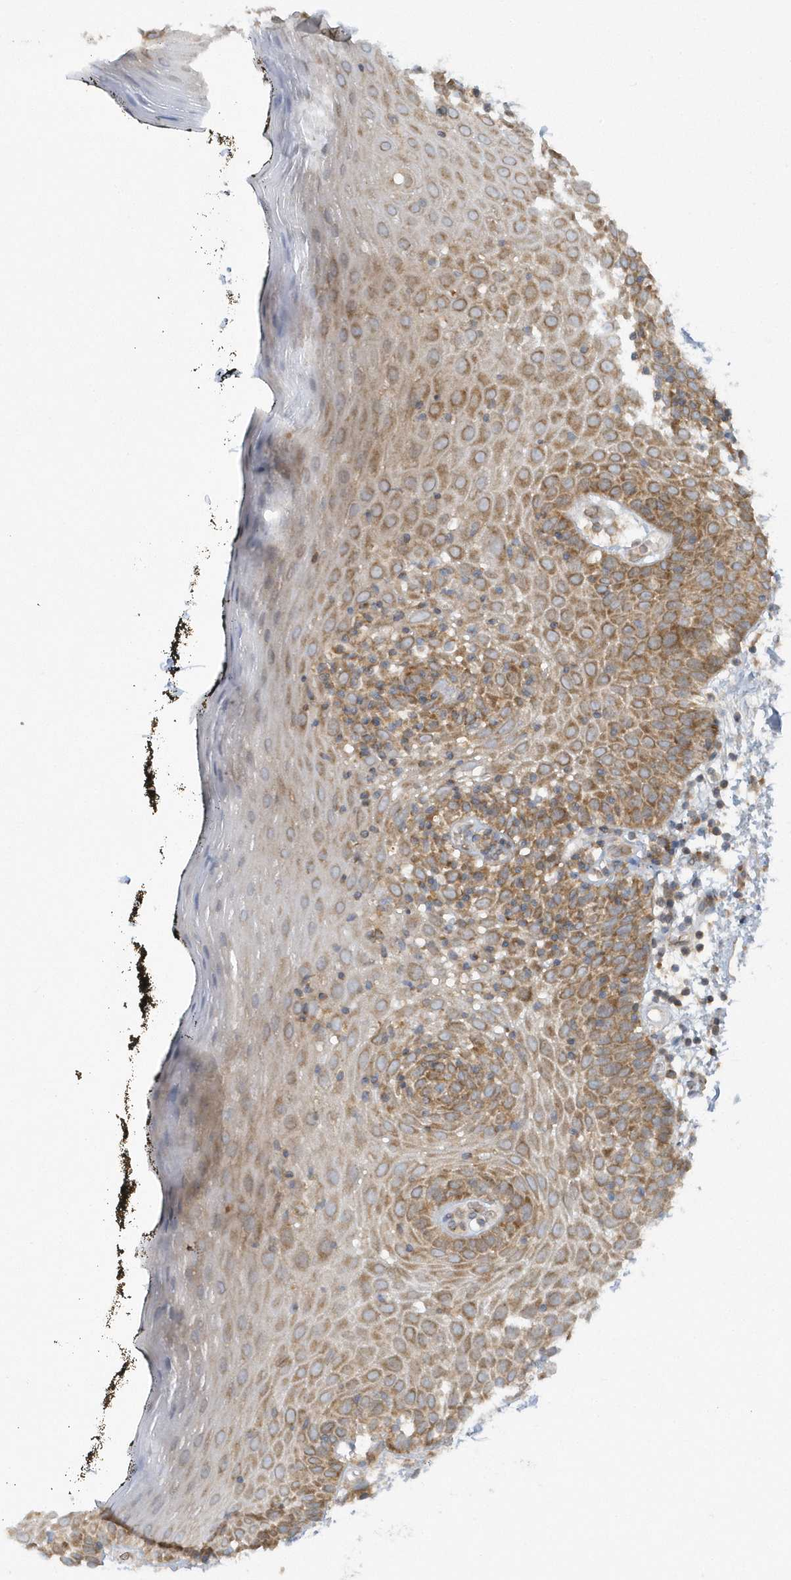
{"staining": {"intensity": "moderate", "quantity": ">75%", "location": "cytoplasmic/membranous"}, "tissue": "oral mucosa", "cell_type": "Squamous epithelial cells", "image_type": "normal", "snomed": [{"axis": "morphology", "description": "Normal tissue, NOS"}, {"axis": "topography", "description": "Oral tissue"}], "caption": "Immunohistochemistry photomicrograph of benign oral mucosa stained for a protein (brown), which reveals medium levels of moderate cytoplasmic/membranous staining in approximately >75% of squamous epithelial cells.", "gene": "CNOT10", "patient": {"sex": "male", "age": 74}}